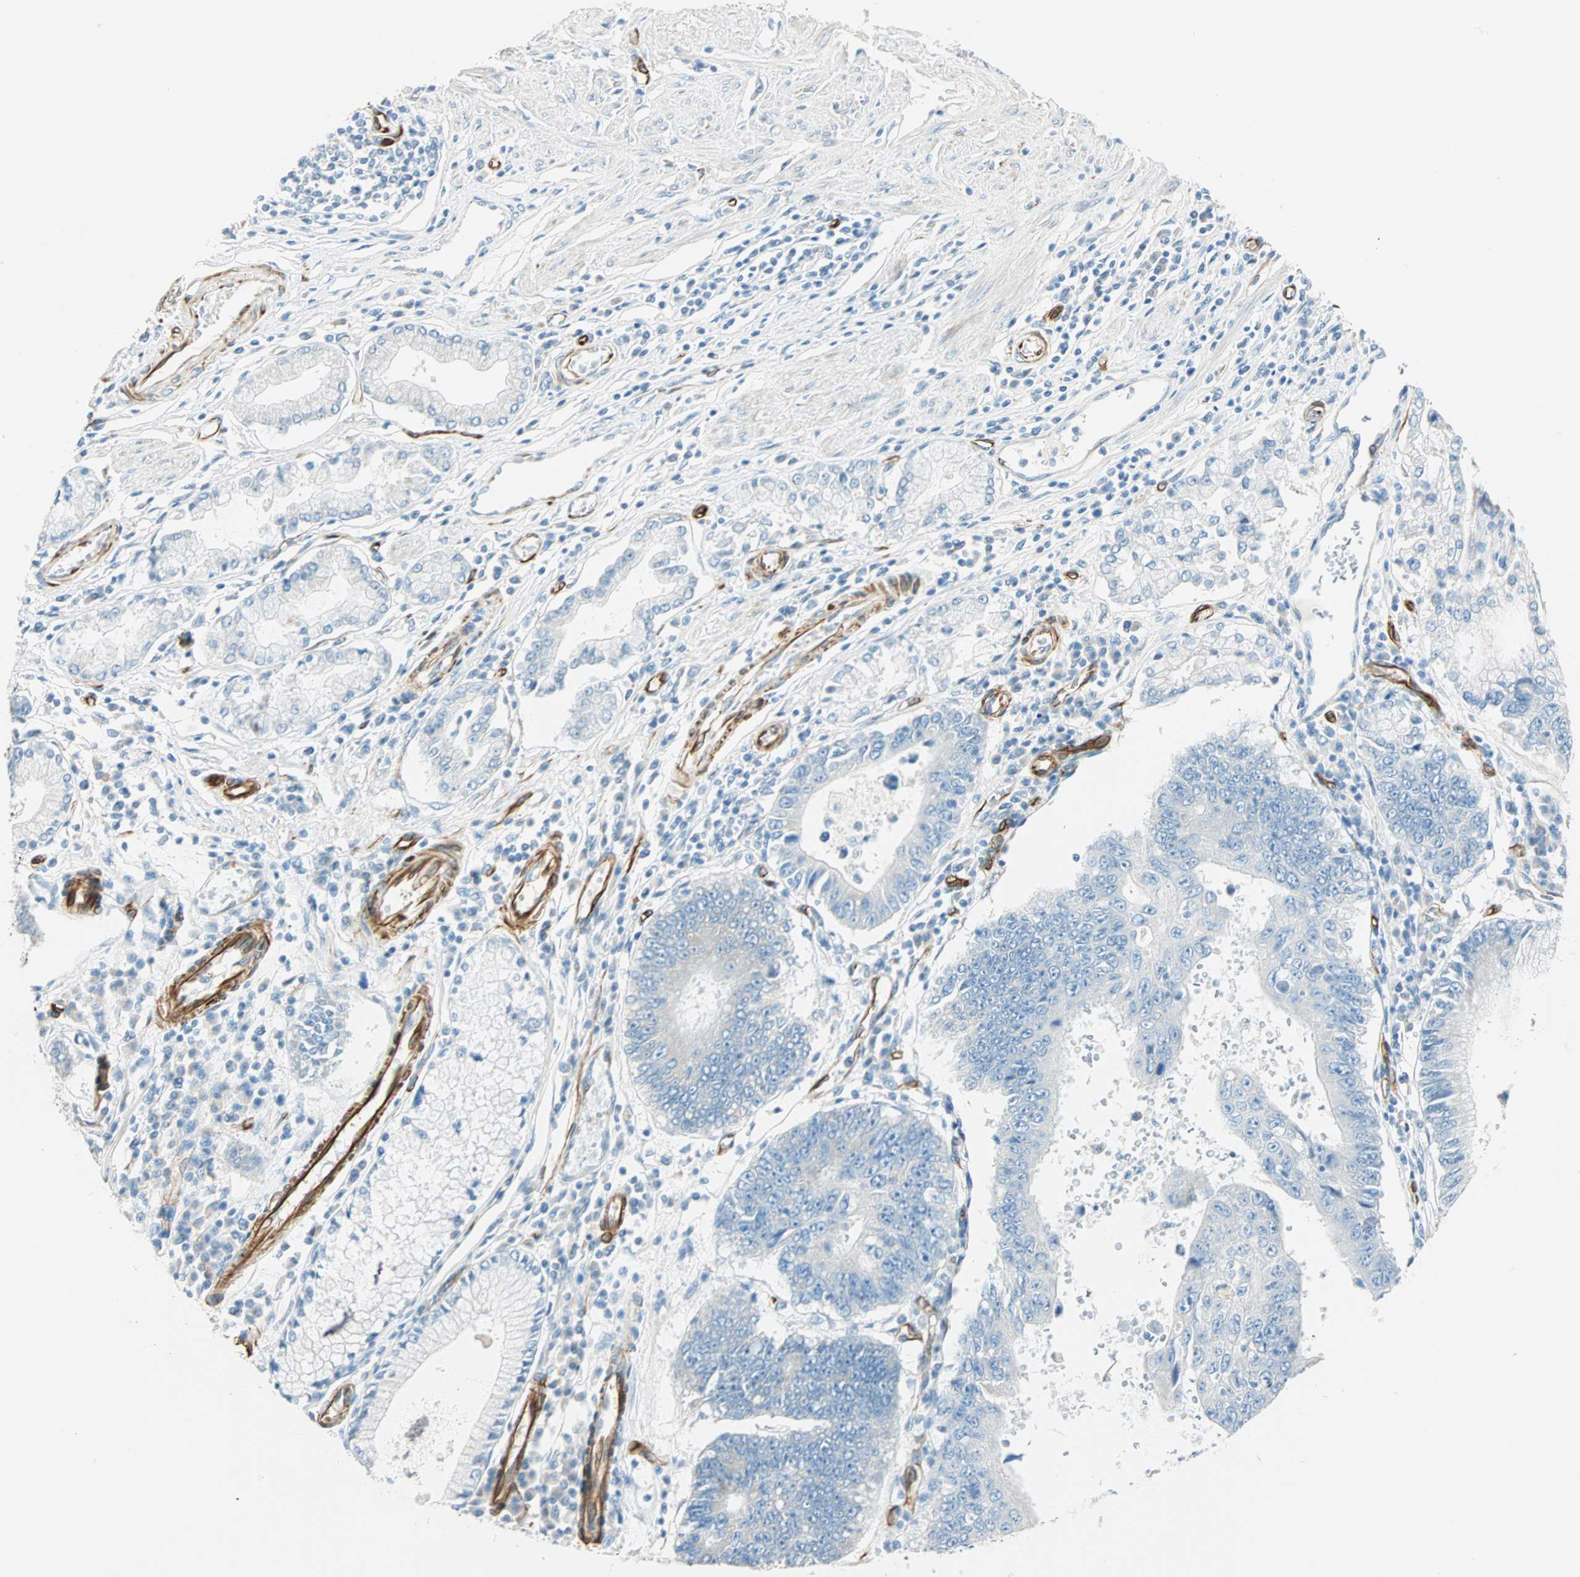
{"staining": {"intensity": "negative", "quantity": "none", "location": "none"}, "tissue": "stomach cancer", "cell_type": "Tumor cells", "image_type": "cancer", "snomed": [{"axis": "morphology", "description": "Adenocarcinoma, NOS"}, {"axis": "topography", "description": "Stomach"}], "caption": "This is an immunohistochemistry (IHC) histopathology image of human adenocarcinoma (stomach). There is no staining in tumor cells.", "gene": "NES", "patient": {"sex": "male", "age": 59}}